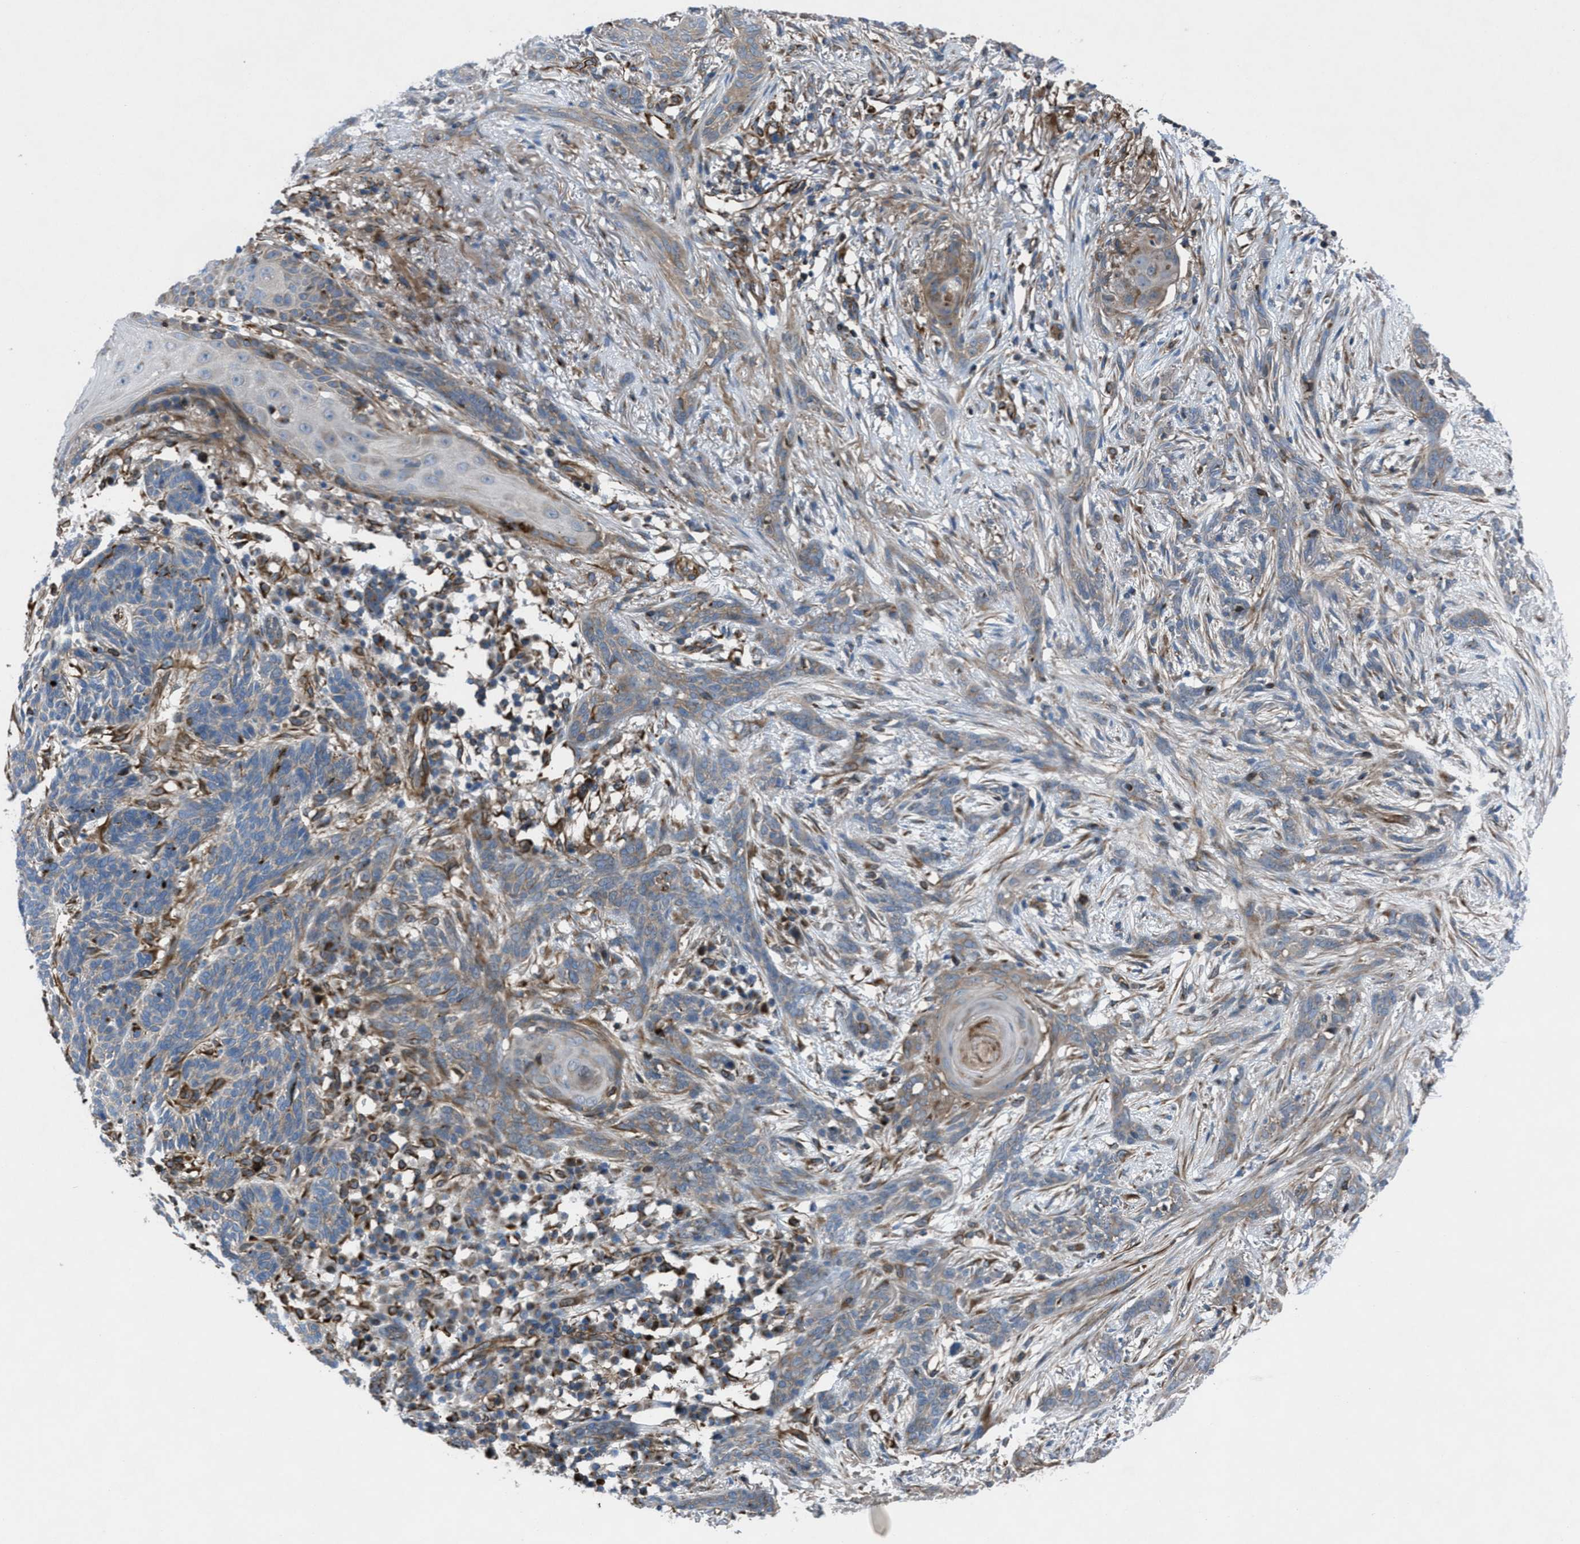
{"staining": {"intensity": "weak", "quantity": "25%-75%", "location": "cytoplasmic/membranous"}, "tissue": "skin cancer", "cell_type": "Tumor cells", "image_type": "cancer", "snomed": [{"axis": "morphology", "description": "Basal cell carcinoma"}, {"axis": "morphology", "description": "Adnexal tumor, benign"}, {"axis": "topography", "description": "Skin"}], "caption": "DAB (3,3'-diaminobenzidine) immunohistochemical staining of human skin cancer (basal cell carcinoma) shows weak cytoplasmic/membranous protein positivity in about 25%-75% of tumor cells.", "gene": "SLC6A9", "patient": {"sex": "female", "age": 42}}